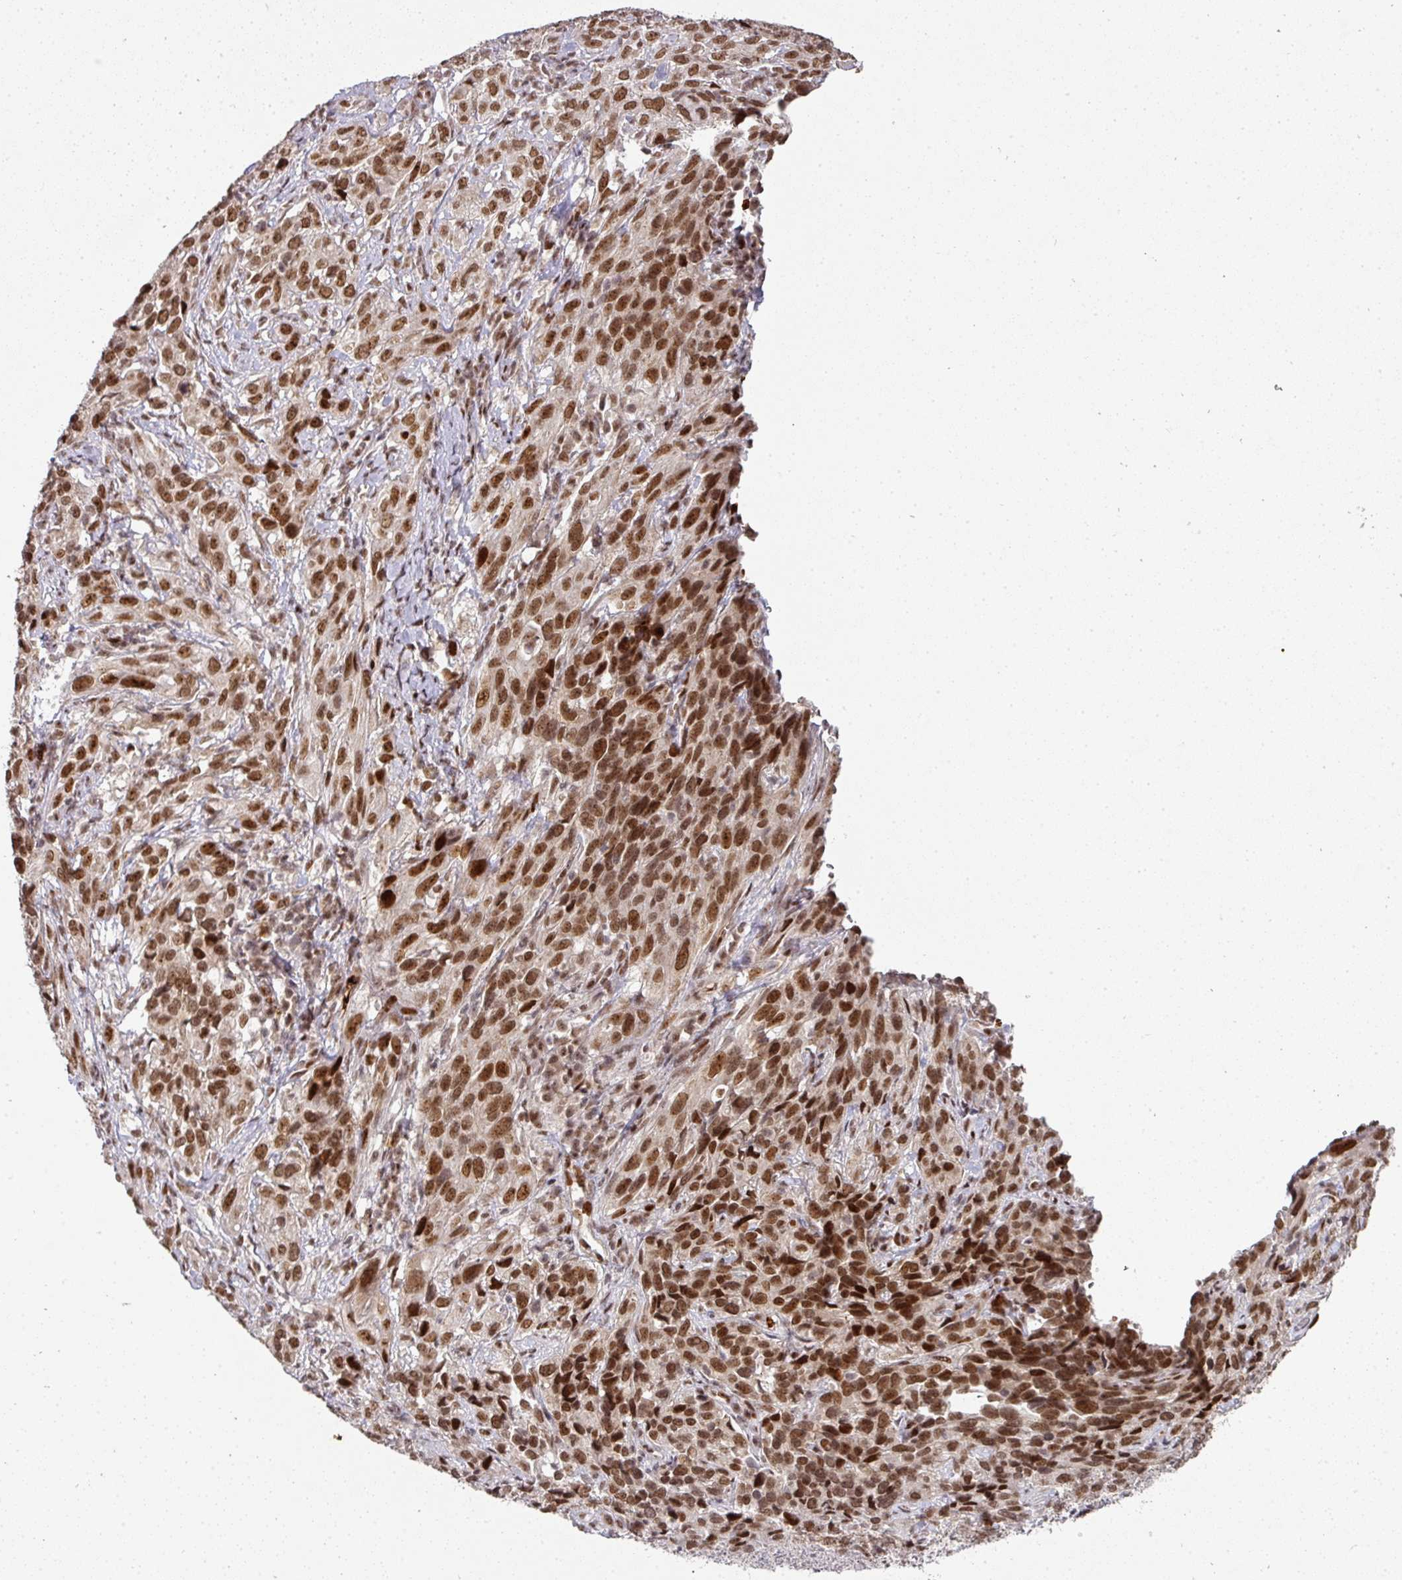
{"staining": {"intensity": "moderate", "quantity": ">75%", "location": "nuclear"}, "tissue": "cervical cancer", "cell_type": "Tumor cells", "image_type": "cancer", "snomed": [{"axis": "morphology", "description": "Squamous cell carcinoma, NOS"}, {"axis": "topography", "description": "Cervix"}], "caption": "This is a photomicrograph of immunohistochemistry (IHC) staining of cervical cancer, which shows moderate positivity in the nuclear of tumor cells.", "gene": "NEIL1", "patient": {"sex": "female", "age": 51}}